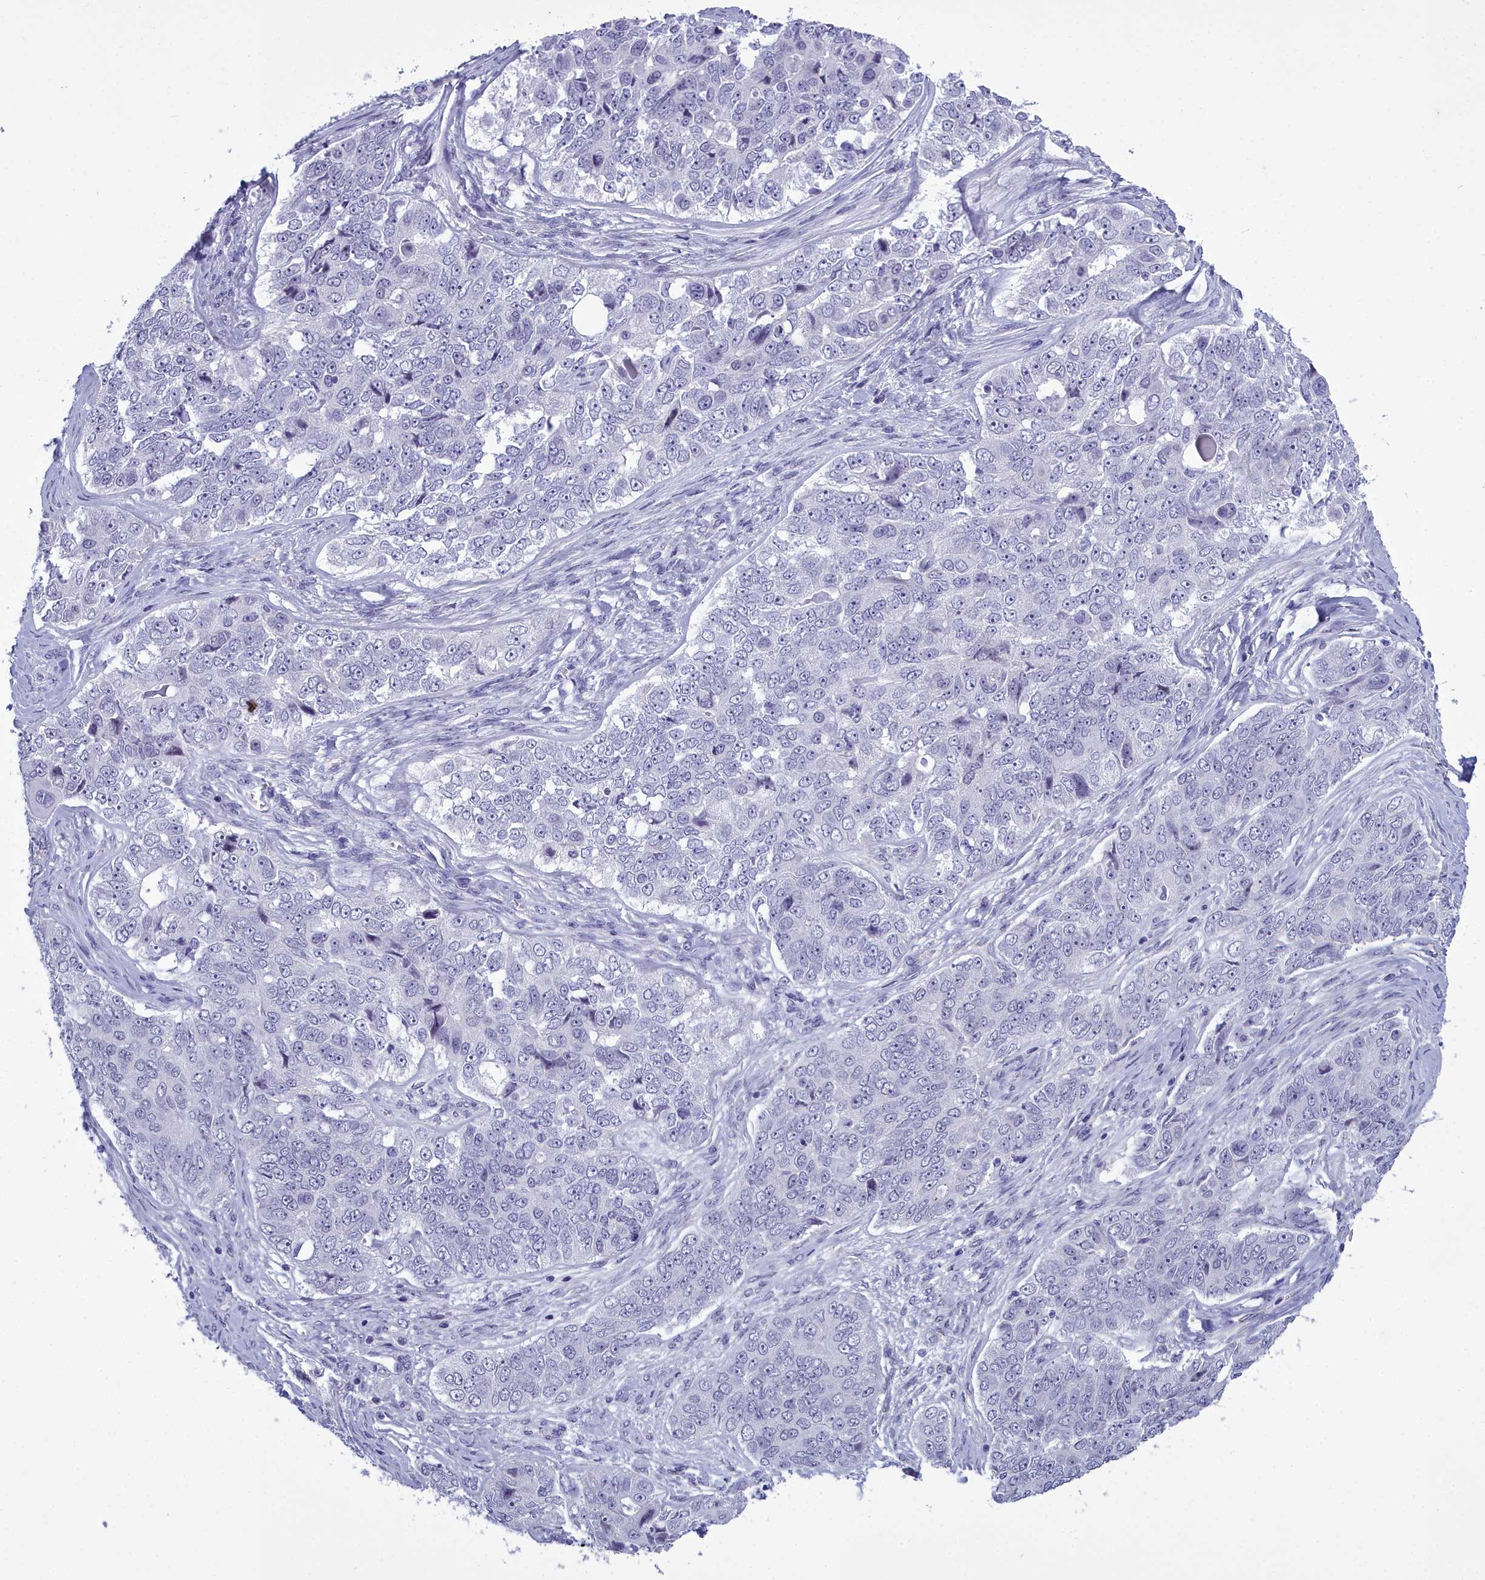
{"staining": {"intensity": "negative", "quantity": "none", "location": "none"}, "tissue": "ovarian cancer", "cell_type": "Tumor cells", "image_type": "cancer", "snomed": [{"axis": "morphology", "description": "Carcinoma, endometroid"}, {"axis": "topography", "description": "Ovary"}], "caption": "Tumor cells show no significant expression in ovarian cancer (endometroid carcinoma).", "gene": "MAP6", "patient": {"sex": "female", "age": 51}}